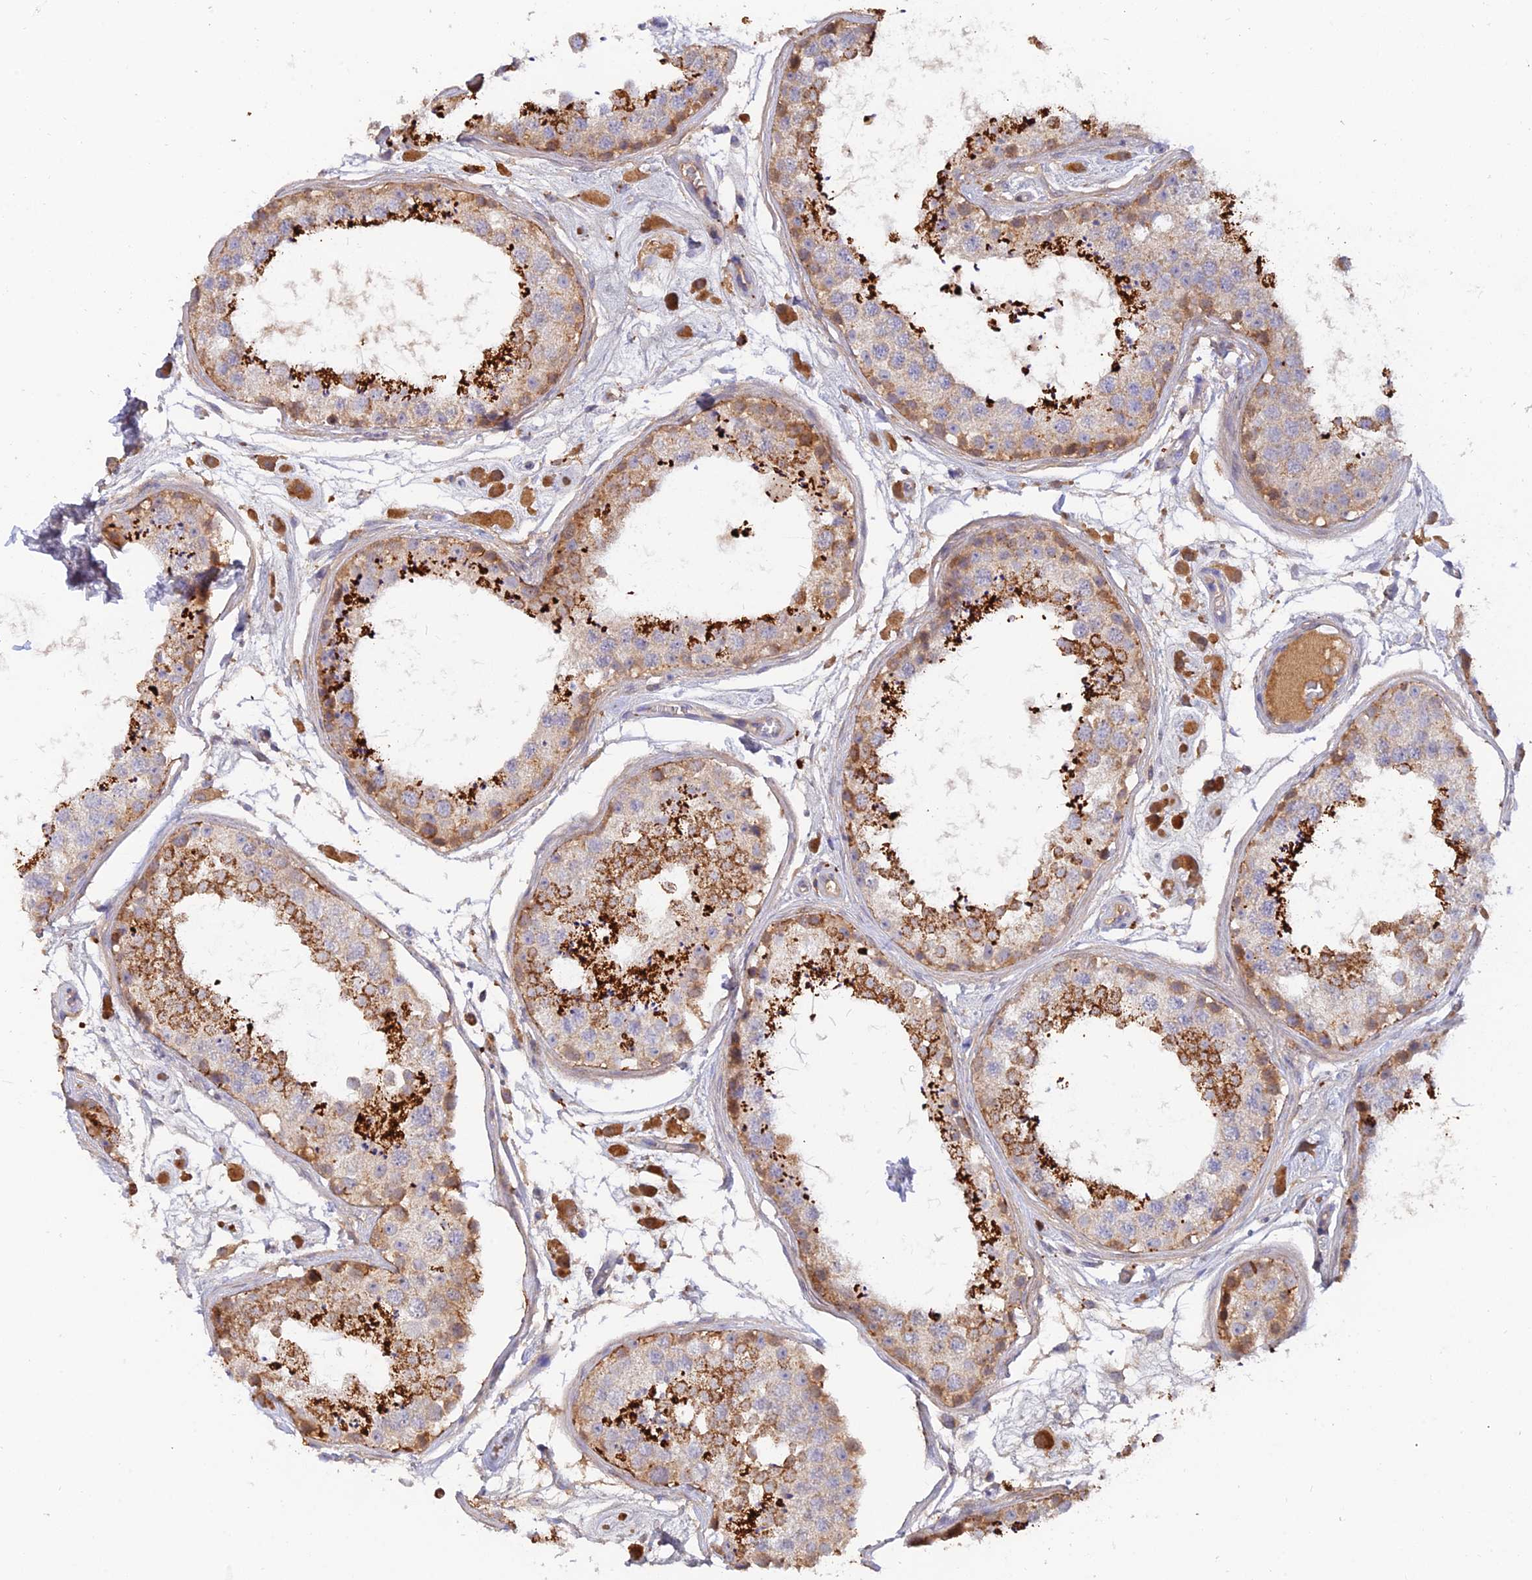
{"staining": {"intensity": "strong", "quantity": "25%-75%", "location": "cytoplasmic/membranous"}, "tissue": "testis", "cell_type": "Cells in seminiferous ducts", "image_type": "normal", "snomed": [{"axis": "morphology", "description": "Normal tissue, NOS"}, {"axis": "topography", "description": "Testis"}], "caption": "An immunohistochemistry (IHC) histopathology image of unremarkable tissue is shown. Protein staining in brown highlights strong cytoplasmic/membranous positivity in testis within cells in seminiferous ducts. Using DAB (3,3'-diaminobenzidine) (brown) and hematoxylin (blue) stains, captured at high magnification using brightfield microscopy.", "gene": "ACSM5", "patient": {"sex": "male", "age": 25}}